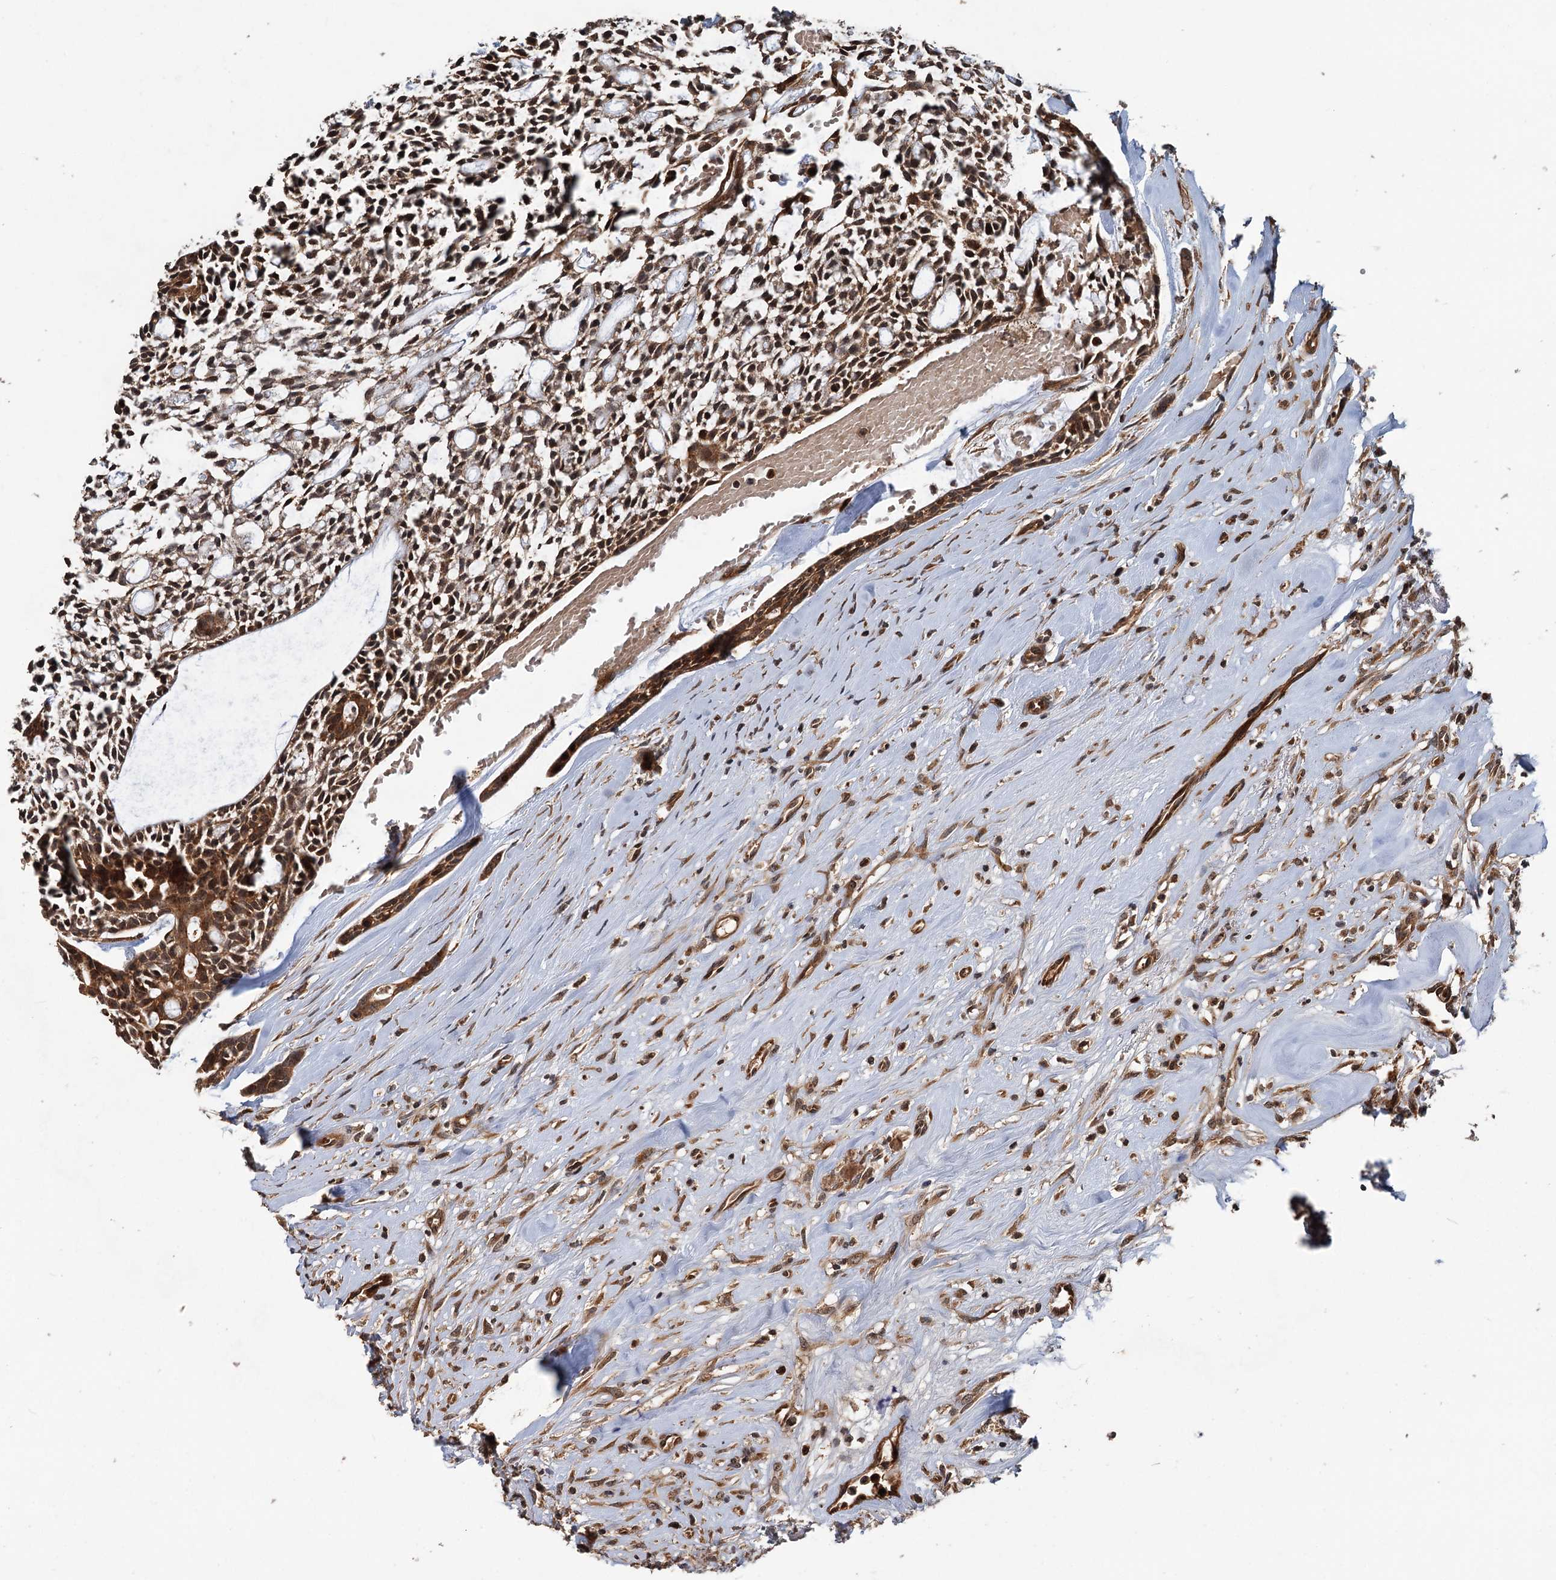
{"staining": {"intensity": "strong", "quantity": ">75%", "location": "cytoplasmic/membranous,nuclear"}, "tissue": "head and neck cancer", "cell_type": "Tumor cells", "image_type": "cancer", "snomed": [{"axis": "morphology", "description": "Adenocarcinoma, NOS"}, {"axis": "topography", "description": "Subcutis"}, {"axis": "topography", "description": "Head-Neck"}], "caption": "Human adenocarcinoma (head and neck) stained for a protein (brown) exhibits strong cytoplasmic/membranous and nuclear positive positivity in approximately >75% of tumor cells.", "gene": "KANSL2", "patient": {"sex": "female", "age": 73}}